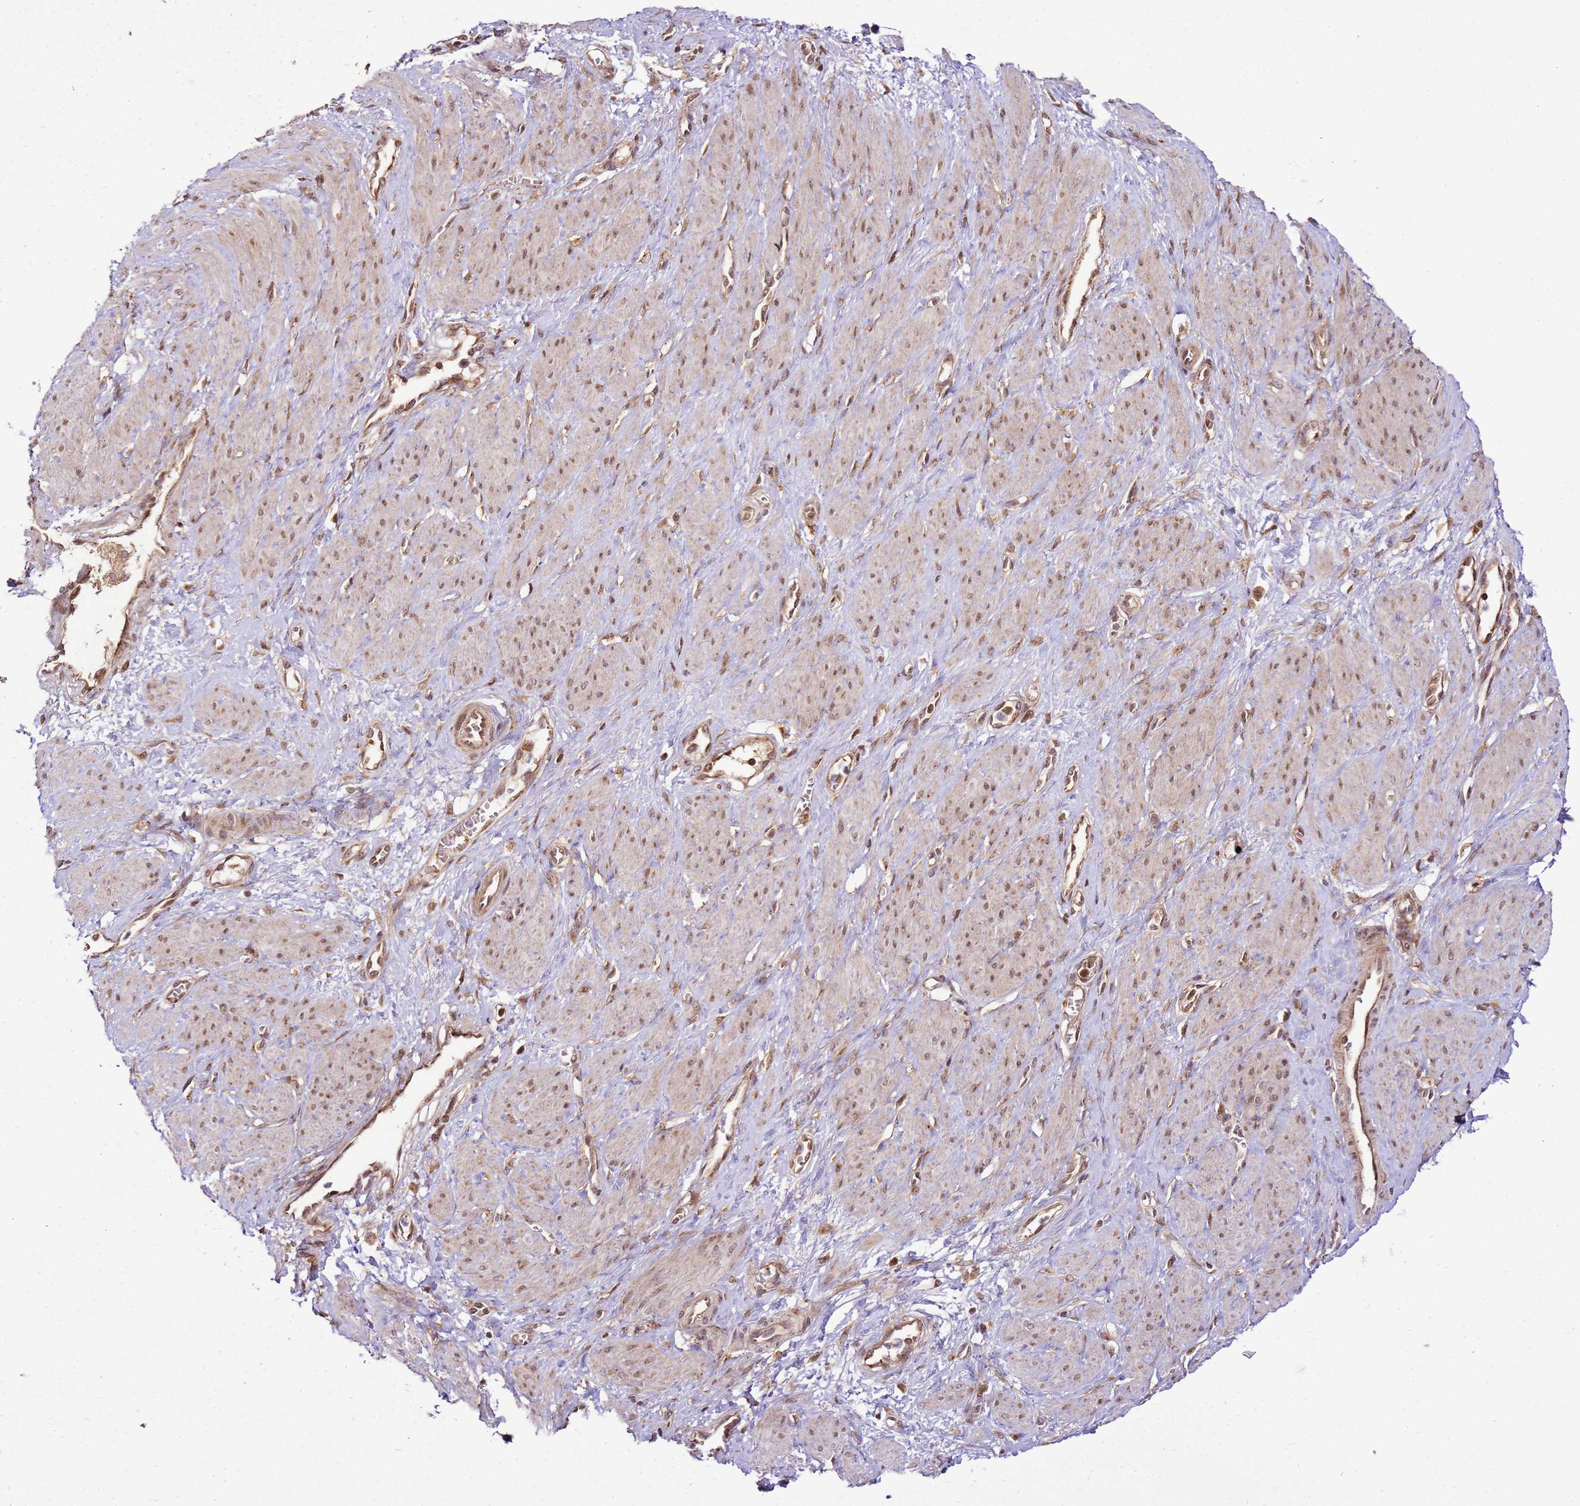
{"staining": {"intensity": "weak", "quantity": "25%-75%", "location": "cytoplasmic/membranous,nuclear"}, "tissue": "smooth muscle", "cell_type": "Smooth muscle cells", "image_type": "normal", "snomed": [{"axis": "morphology", "description": "Normal tissue, NOS"}, {"axis": "topography", "description": "Smooth muscle"}, {"axis": "topography", "description": "Uterus"}], "caption": "Protein analysis of benign smooth muscle exhibits weak cytoplasmic/membranous,nuclear positivity in about 25%-75% of smooth muscle cells.", "gene": "RASA3", "patient": {"sex": "female", "age": 39}}